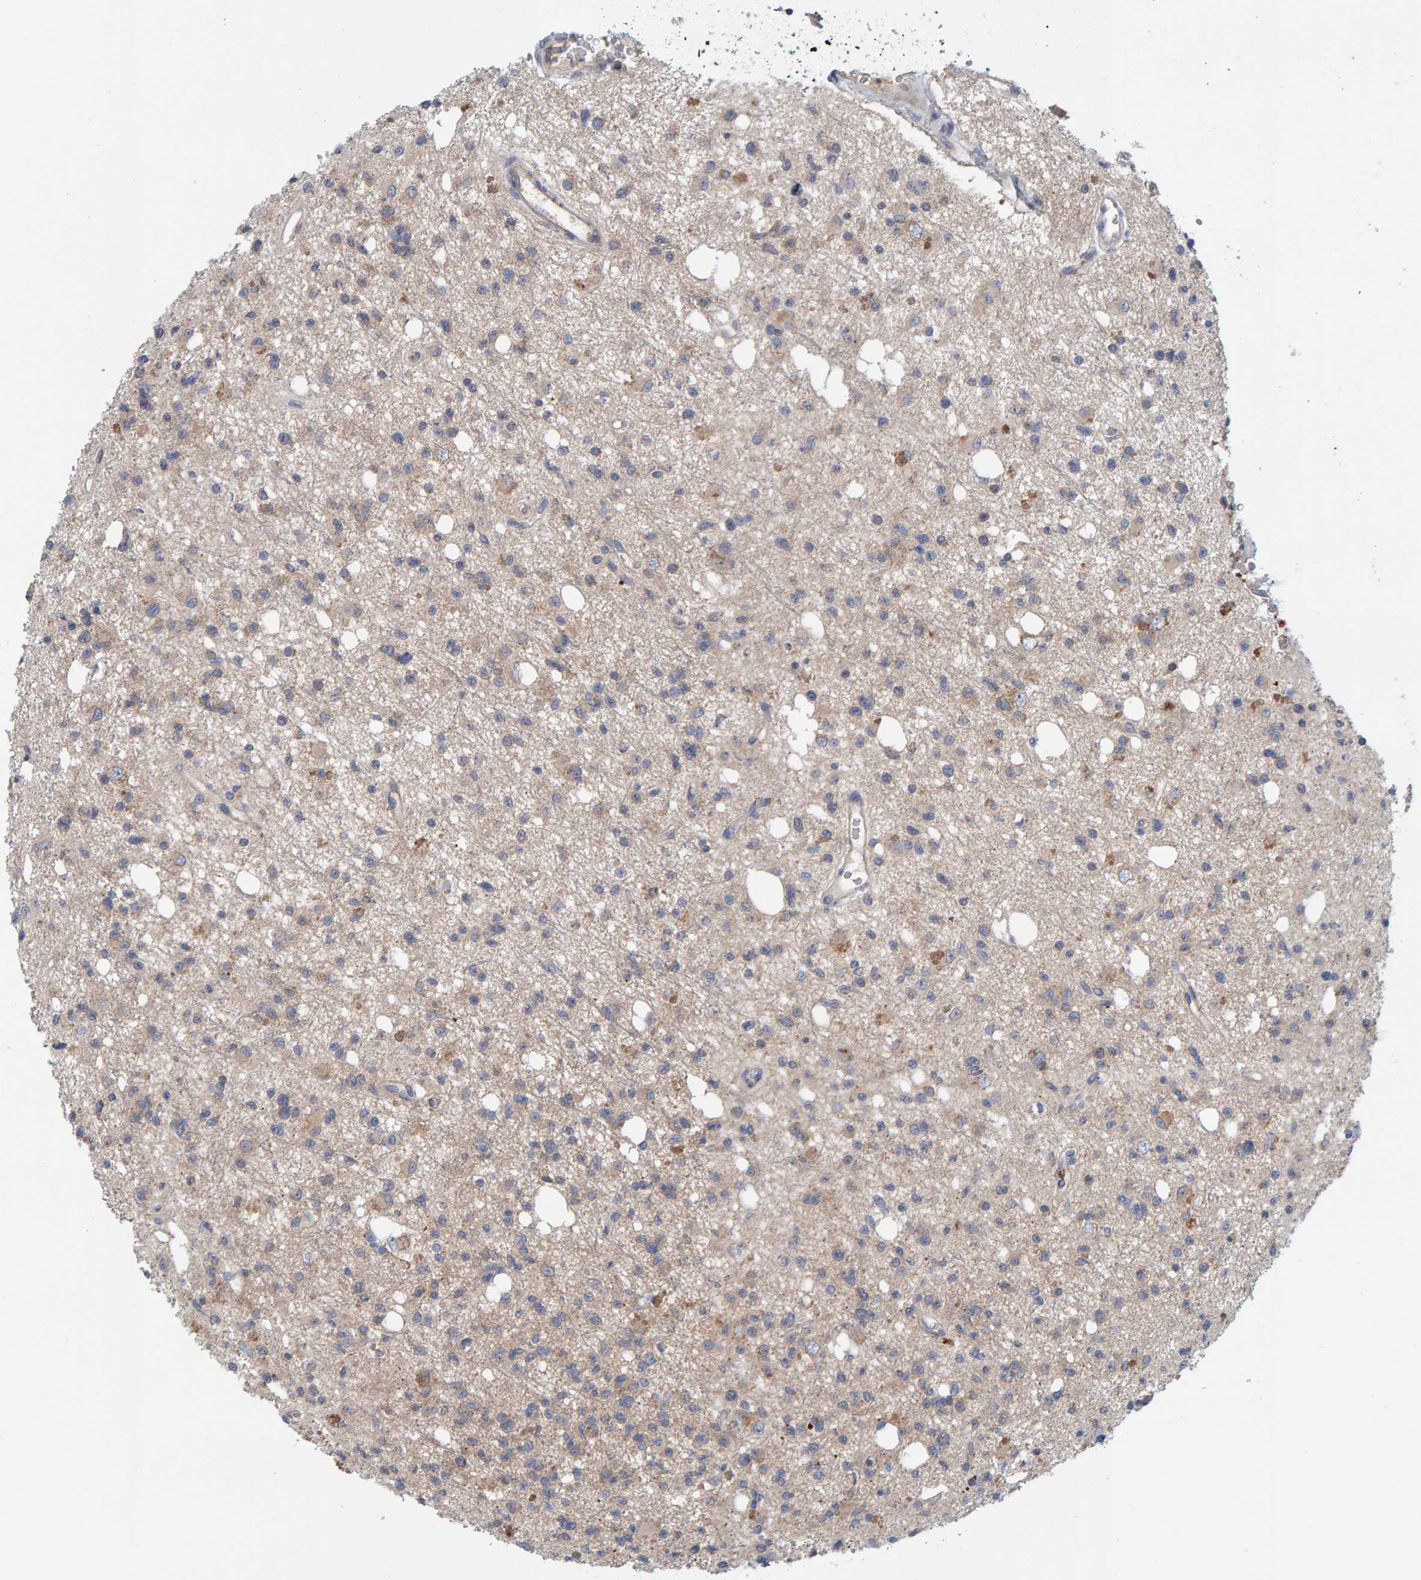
{"staining": {"intensity": "weak", "quantity": "25%-75%", "location": "cytoplasmic/membranous"}, "tissue": "glioma", "cell_type": "Tumor cells", "image_type": "cancer", "snomed": [{"axis": "morphology", "description": "Glioma, malignant, High grade"}, {"axis": "topography", "description": "Brain"}], "caption": "The image reveals staining of malignant glioma (high-grade), revealing weak cytoplasmic/membranous protein staining (brown color) within tumor cells.", "gene": "TATDN1", "patient": {"sex": "female", "age": 62}}